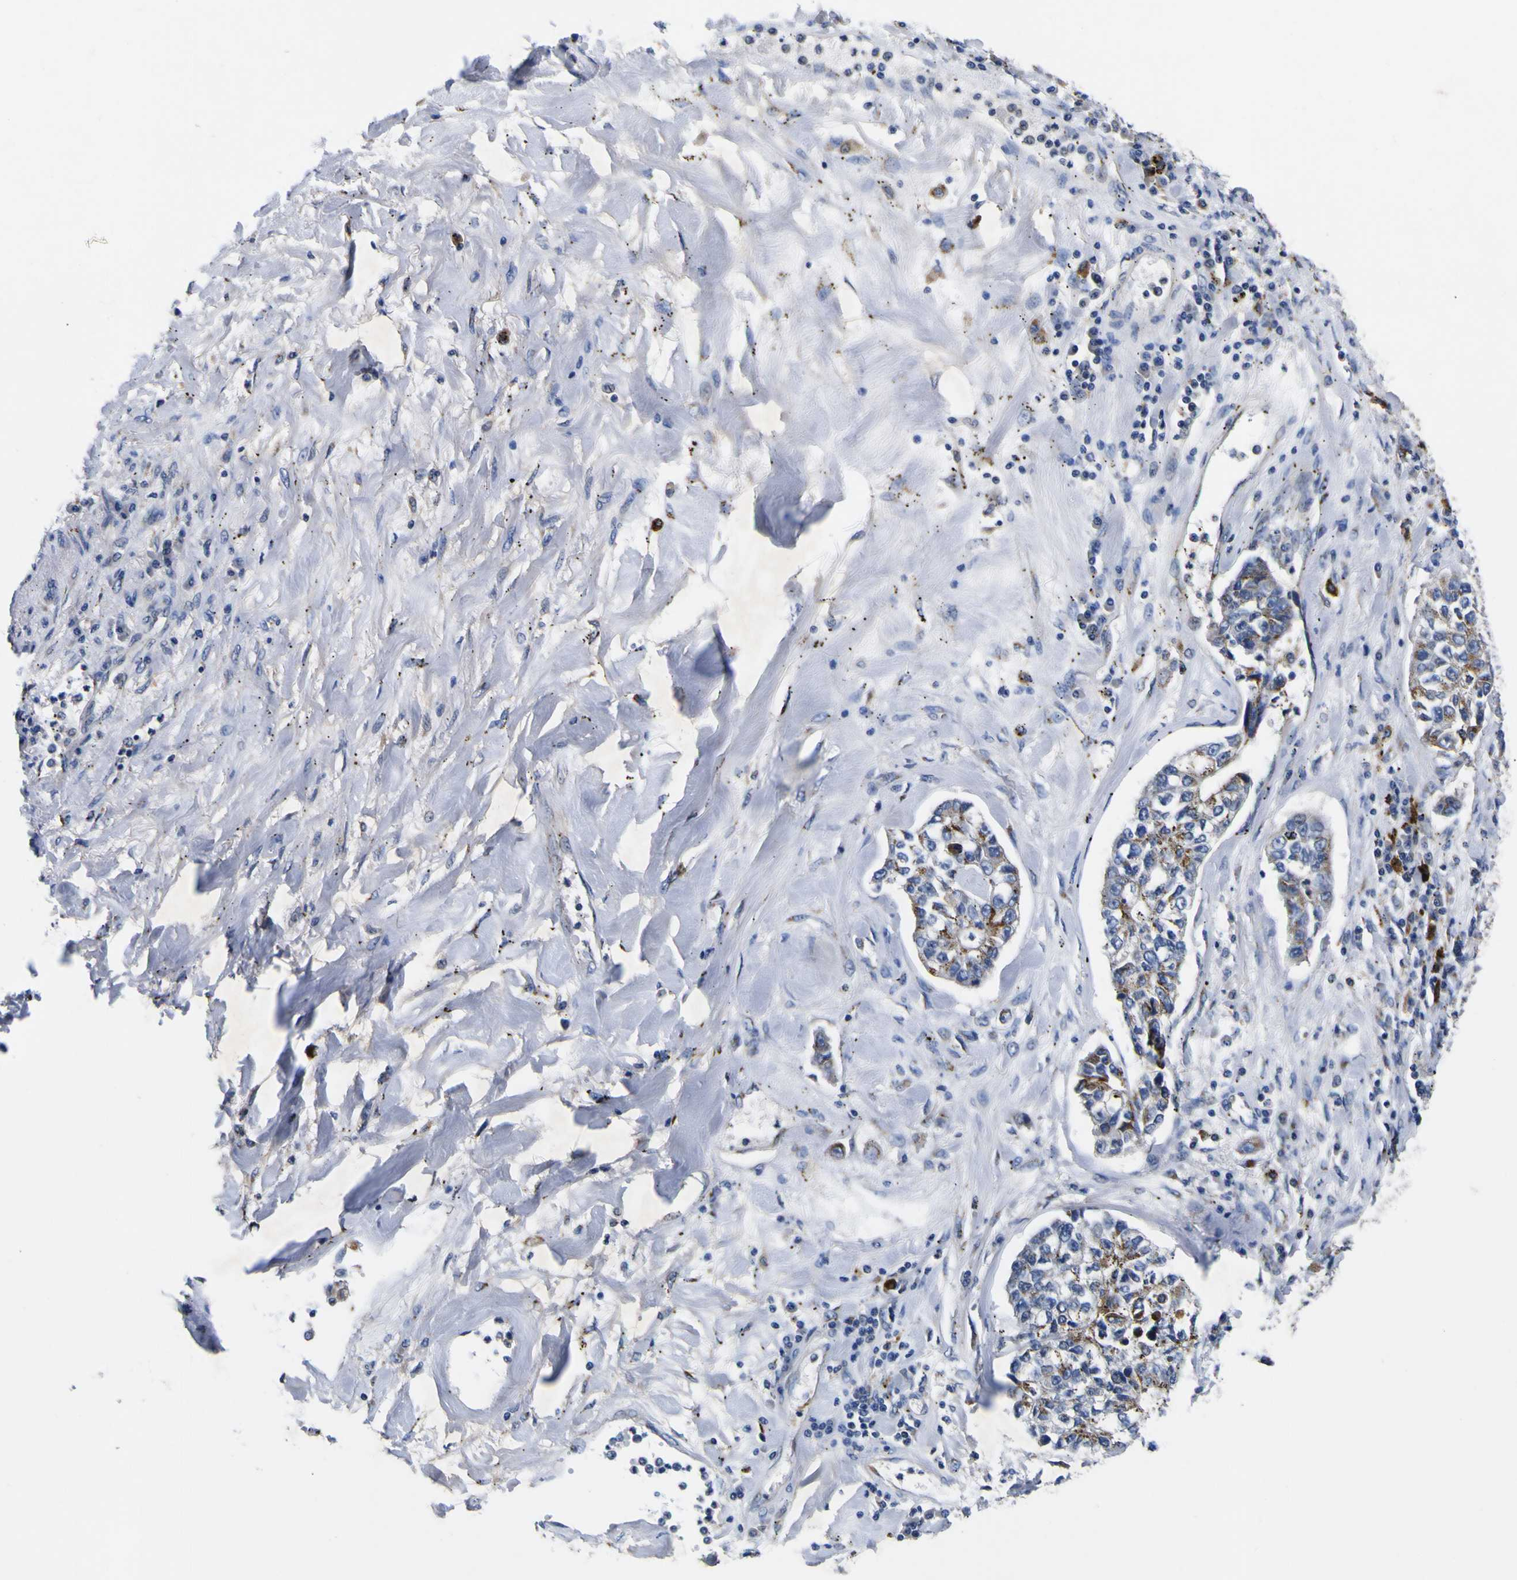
{"staining": {"intensity": "moderate", "quantity": ">75%", "location": "cytoplasmic/membranous"}, "tissue": "lung cancer", "cell_type": "Tumor cells", "image_type": "cancer", "snomed": [{"axis": "morphology", "description": "Adenocarcinoma, NOS"}, {"axis": "topography", "description": "Lung"}], "caption": "A brown stain labels moderate cytoplasmic/membranous expression of a protein in human lung adenocarcinoma tumor cells. The staining was performed using DAB (3,3'-diaminobenzidine), with brown indicating positive protein expression. Nuclei are stained blue with hematoxylin.", "gene": "COA1", "patient": {"sex": "male", "age": 49}}